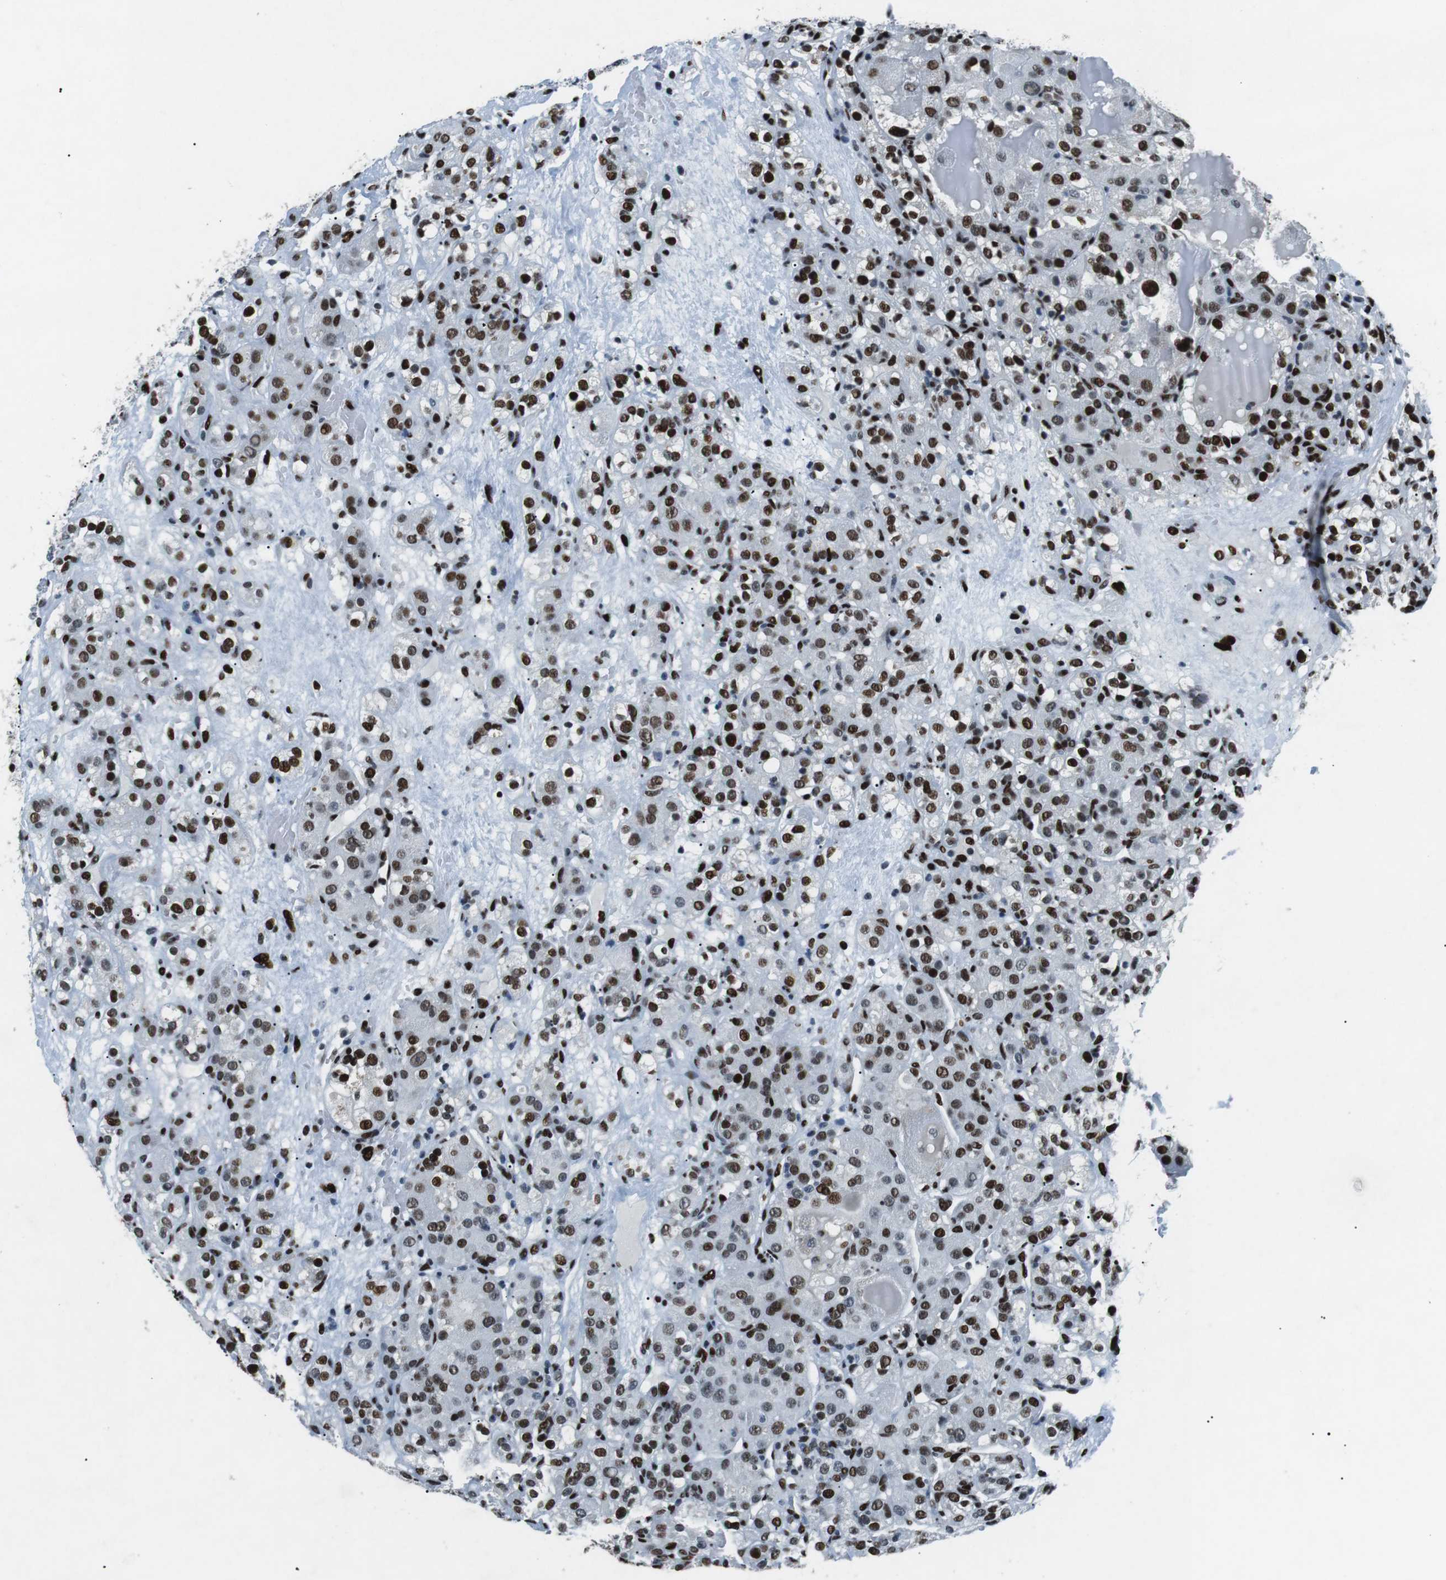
{"staining": {"intensity": "strong", "quantity": ">75%", "location": "nuclear"}, "tissue": "renal cancer", "cell_type": "Tumor cells", "image_type": "cancer", "snomed": [{"axis": "morphology", "description": "Normal tissue, NOS"}, {"axis": "morphology", "description": "Adenocarcinoma, NOS"}, {"axis": "topography", "description": "Kidney"}], "caption": "IHC staining of renal adenocarcinoma, which displays high levels of strong nuclear staining in about >75% of tumor cells indicating strong nuclear protein staining. The staining was performed using DAB (3,3'-diaminobenzidine) (brown) for protein detection and nuclei were counterstained in hematoxylin (blue).", "gene": "PML", "patient": {"sex": "male", "age": 61}}